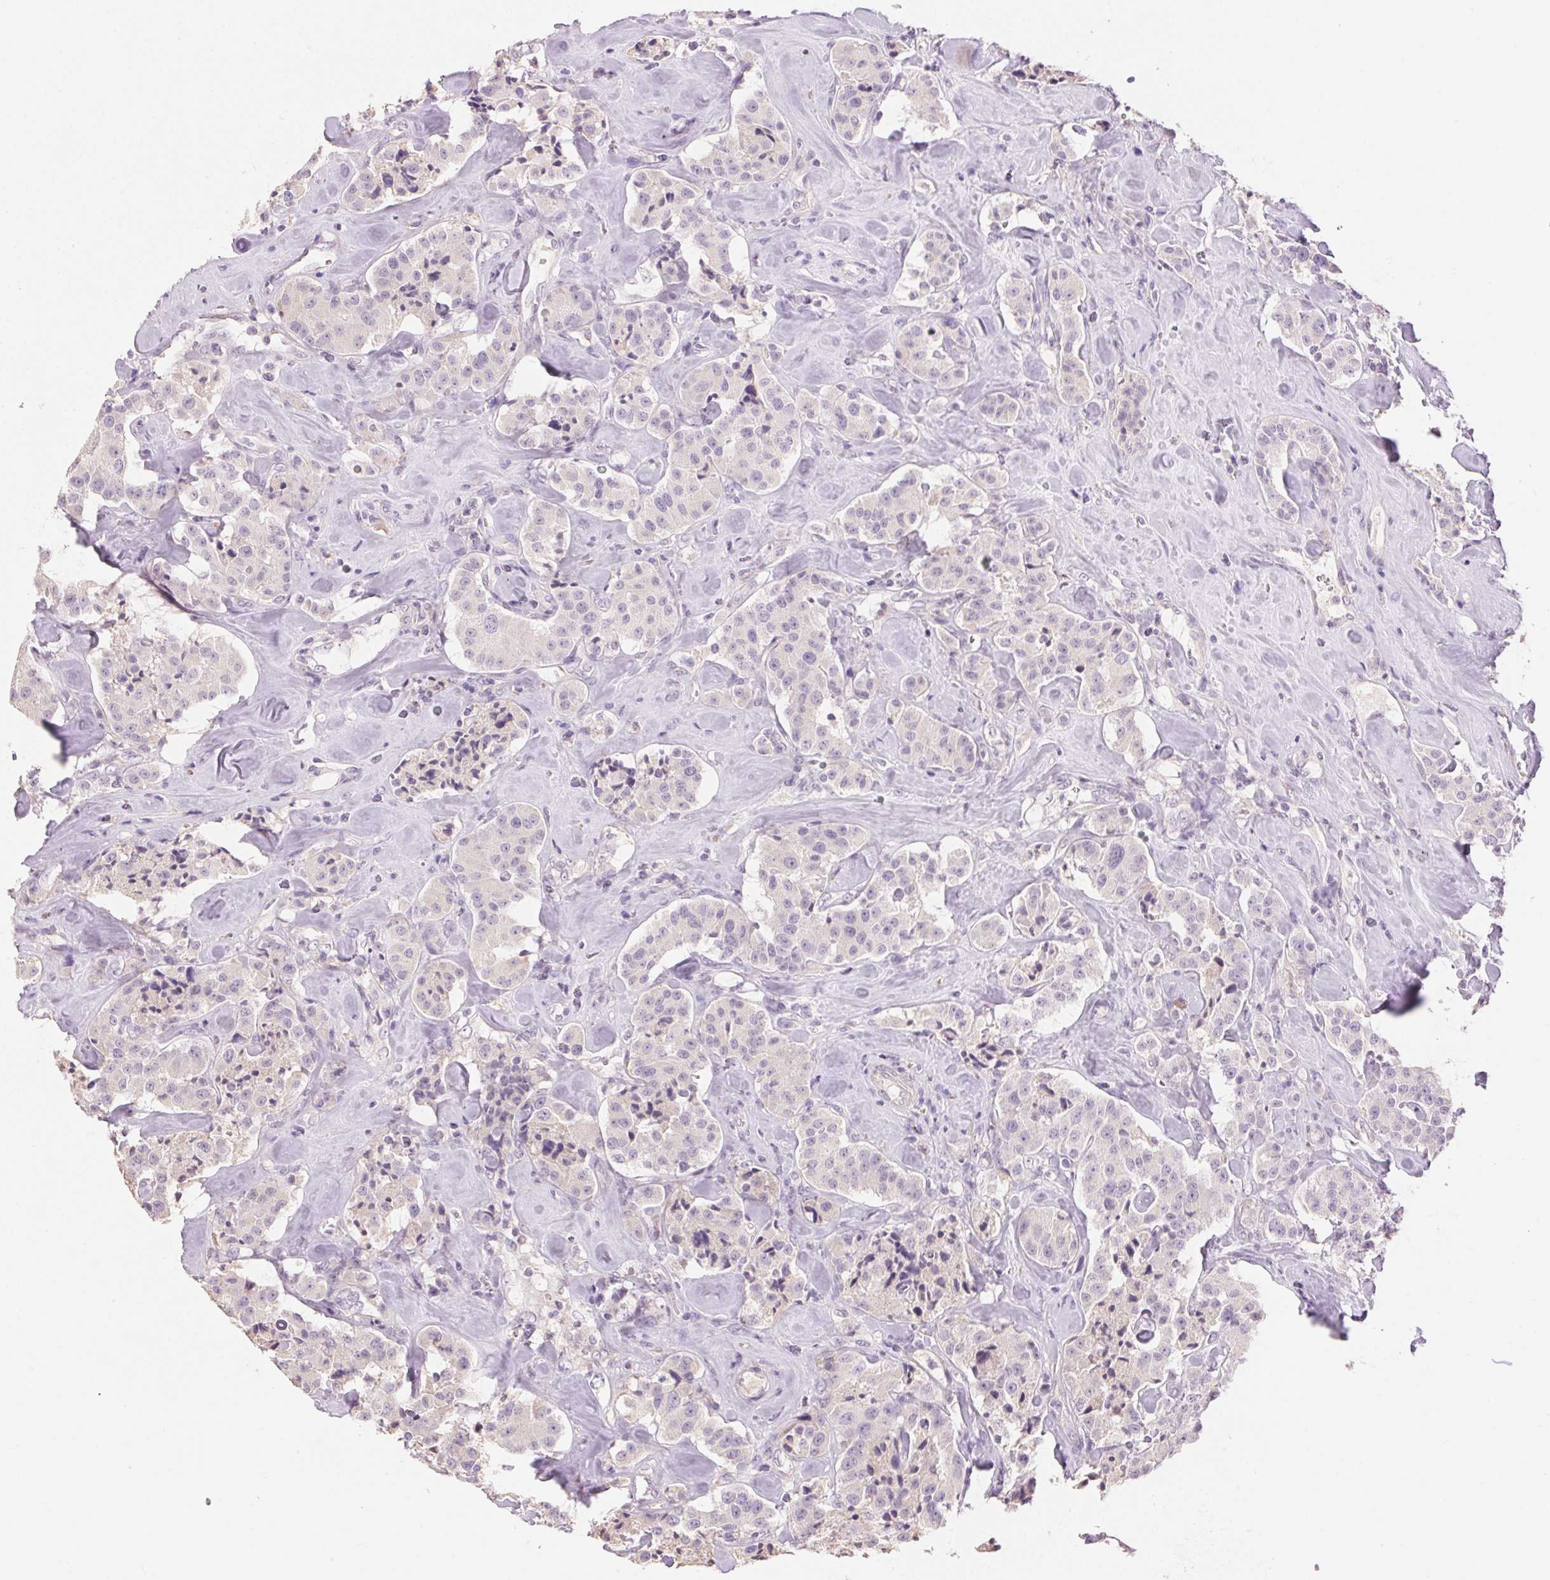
{"staining": {"intensity": "negative", "quantity": "none", "location": "none"}, "tissue": "carcinoid", "cell_type": "Tumor cells", "image_type": "cancer", "snomed": [{"axis": "morphology", "description": "Carcinoid, malignant, NOS"}, {"axis": "topography", "description": "Pancreas"}], "caption": "The photomicrograph reveals no staining of tumor cells in carcinoid.", "gene": "LYZL6", "patient": {"sex": "male", "age": 41}}